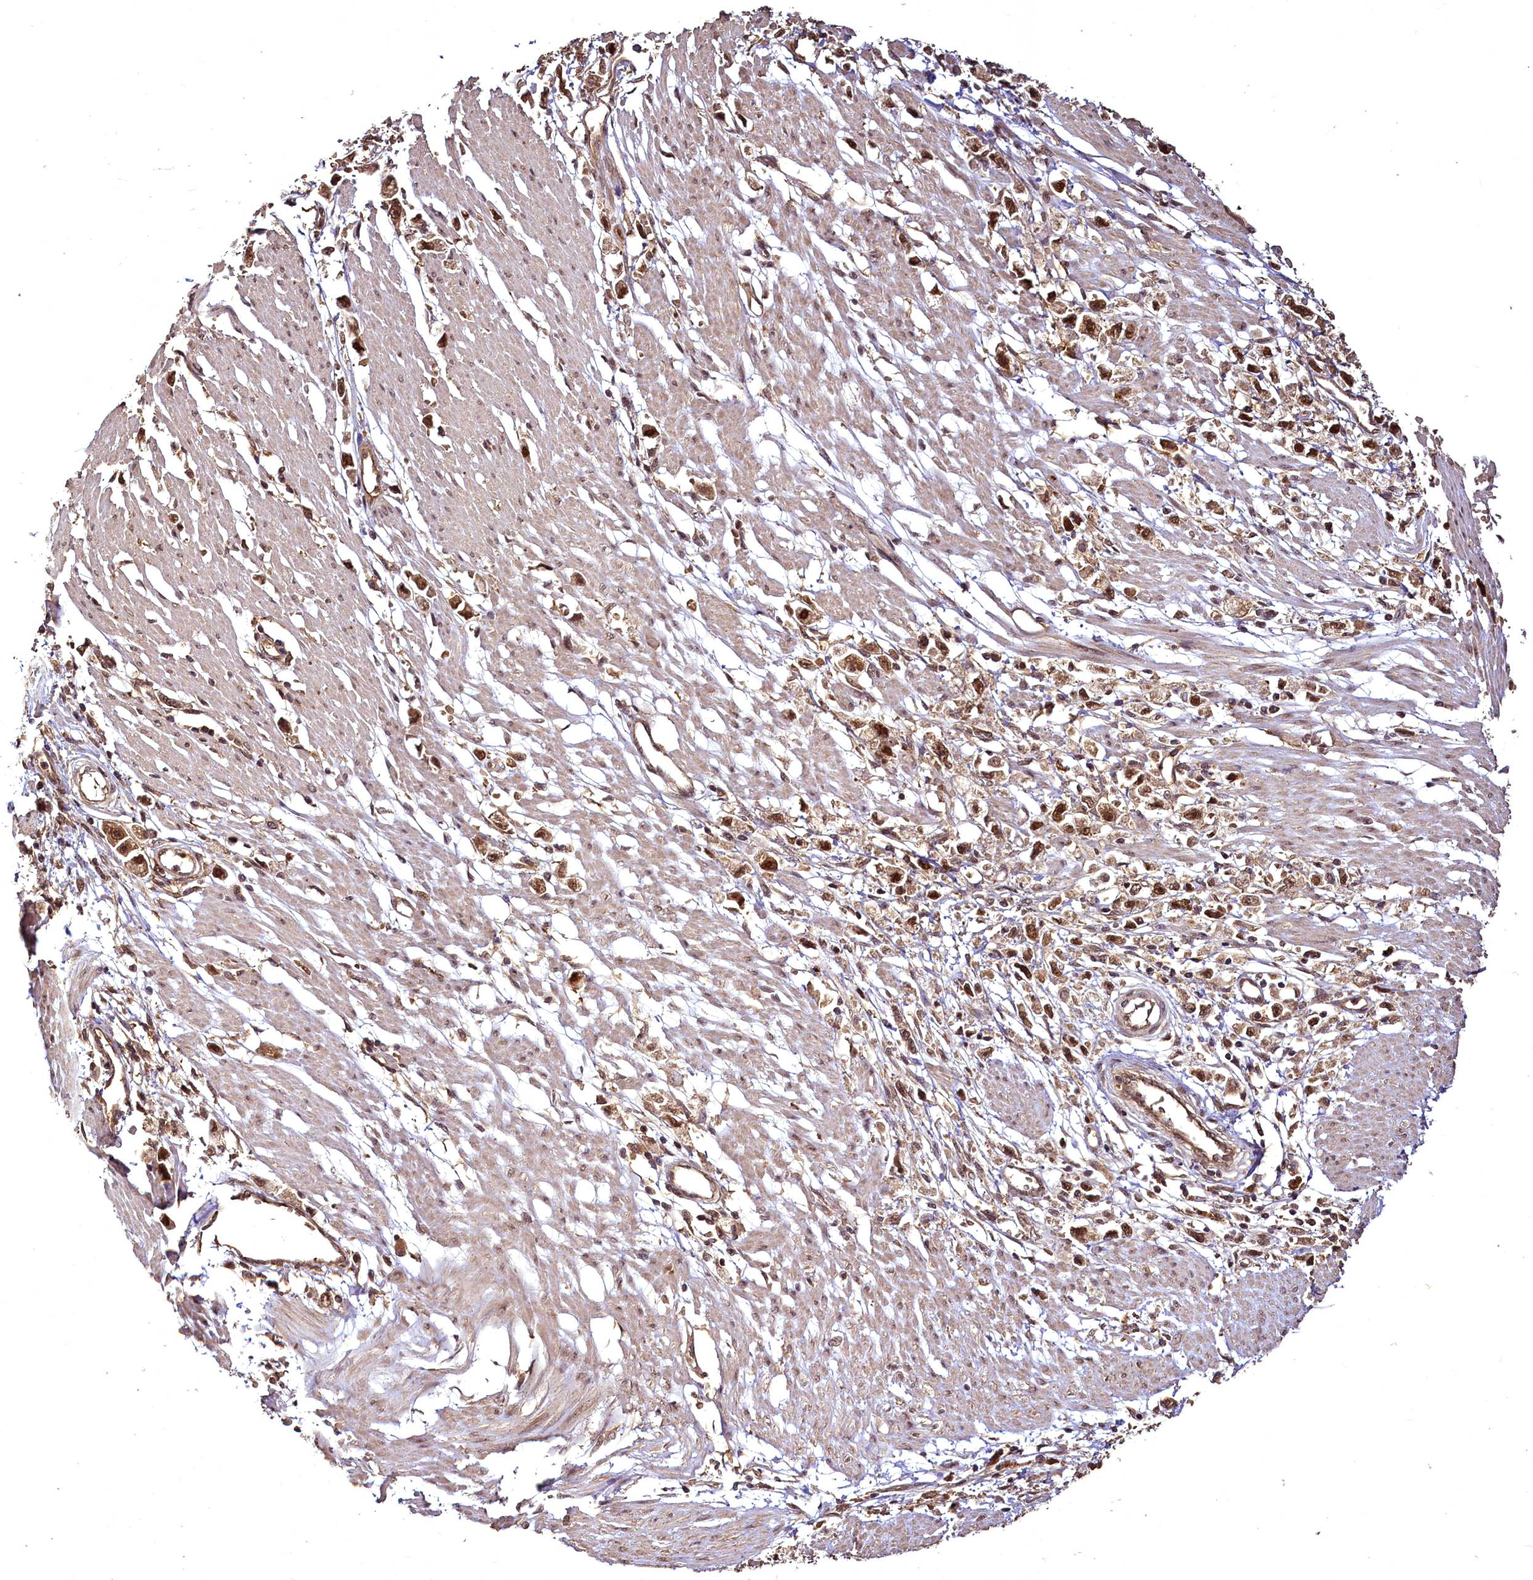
{"staining": {"intensity": "moderate", "quantity": ">75%", "location": "cytoplasmic/membranous,nuclear"}, "tissue": "stomach cancer", "cell_type": "Tumor cells", "image_type": "cancer", "snomed": [{"axis": "morphology", "description": "Adenocarcinoma, NOS"}, {"axis": "topography", "description": "Stomach"}], "caption": "Immunohistochemistry (IHC) staining of adenocarcinoma (stomach), which exhibits medium levels of moderate cytoplasmic/membranous and nuclear staining in approximately >75% of tumor cells indicating moderate cytoplasmic/membranous and nuclear protein staining. The staining was performed using DAB (3,3'-diaminobenzidine) (brown) for protein detection and nuclei were counterstained in hematoxylin (blue).", "gene": "VPS51", "patient": {"sex": "female", "age": 59}}